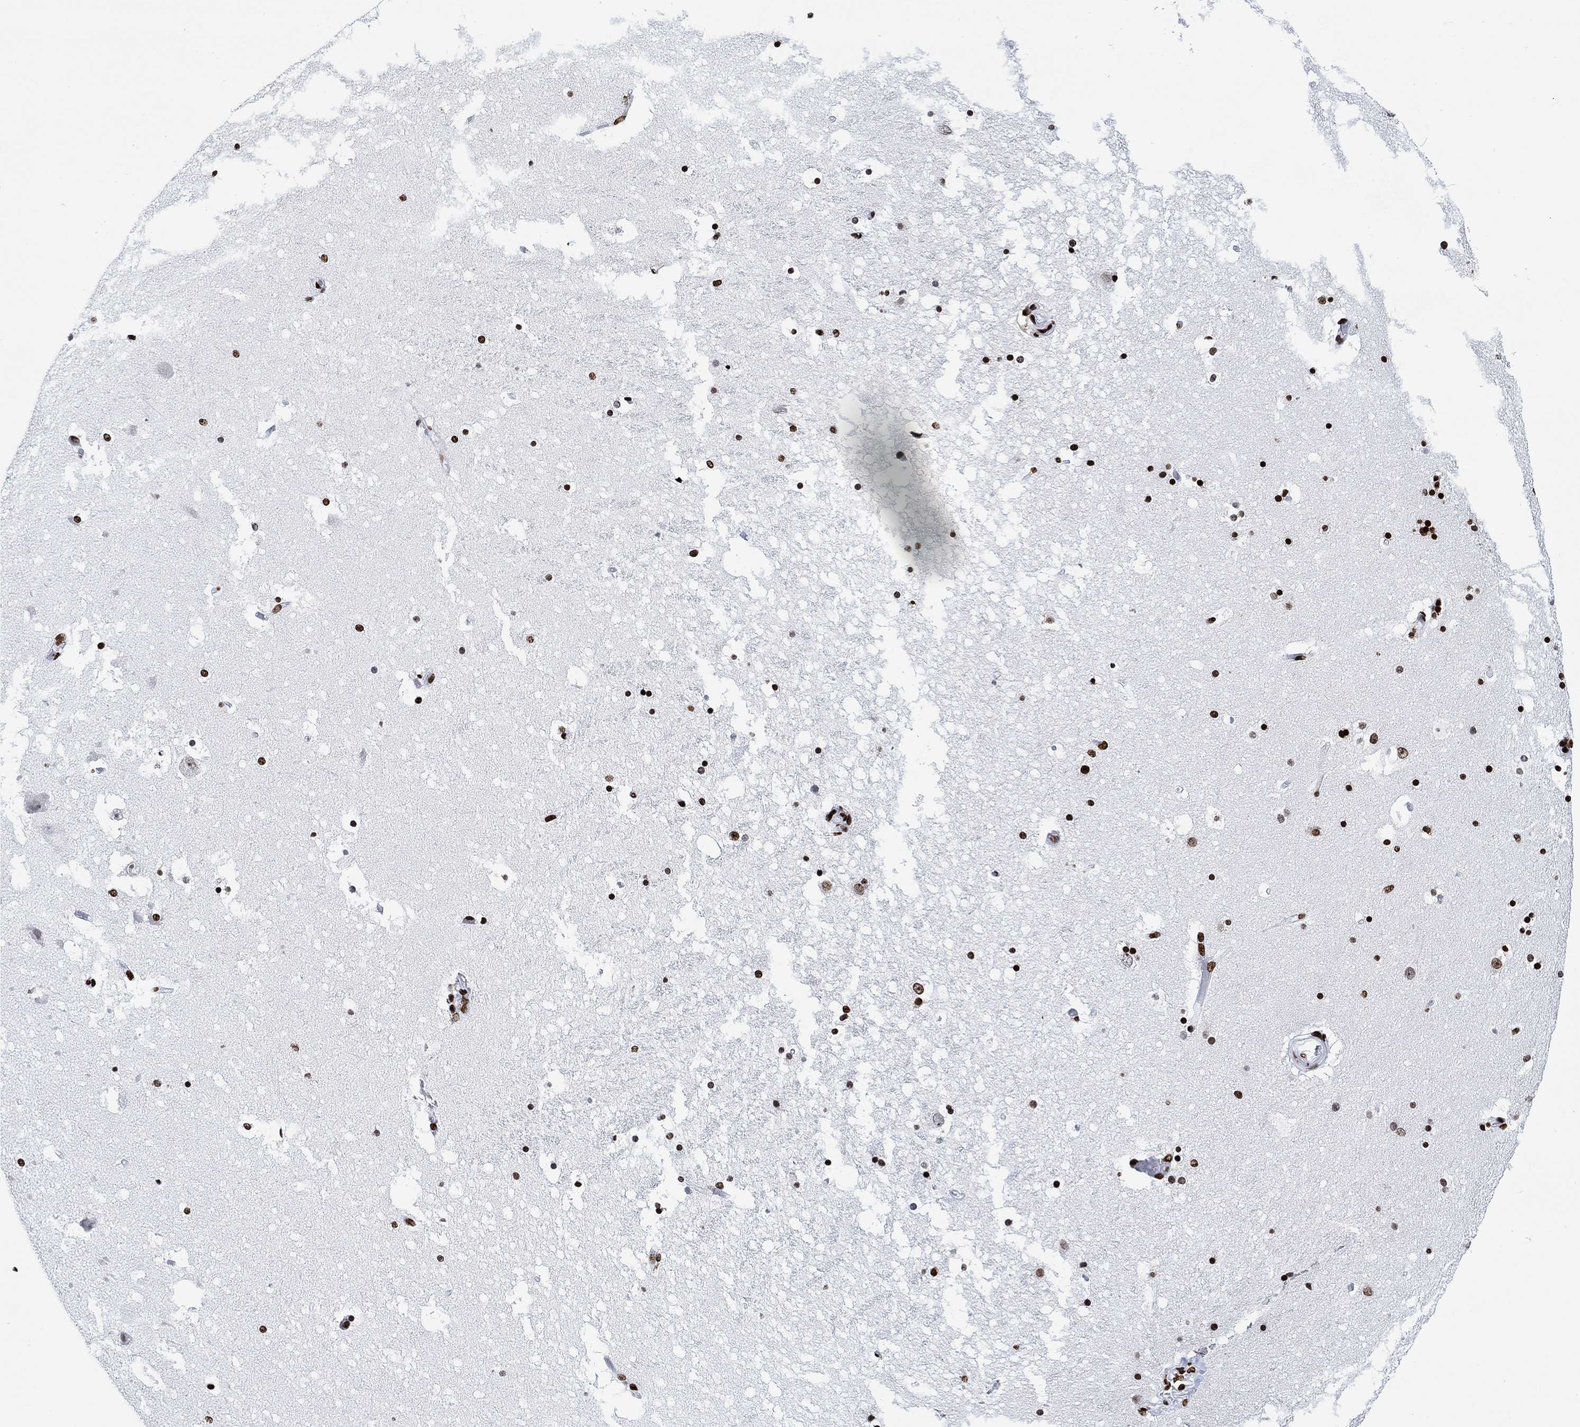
{"staining": {"intensity": "strong", "quantity": "25%-75%", "location": "nuclear"}, "tissue": "hippocampus", "cell_type": "Glial cells", "image_type": "normal", "snomed": [{"axis": "morphology", "description": "Normal tissue, NOS"}, {"axis": "topography", "description": "Hippocampus"}], "caption": "Benign hippocampus exhibits strong nuclear staining in about 25%-75% of glial cells Nuclei are stained in blue..", "gene": "H1", "patient": {"sex": "male", "age": 51}}